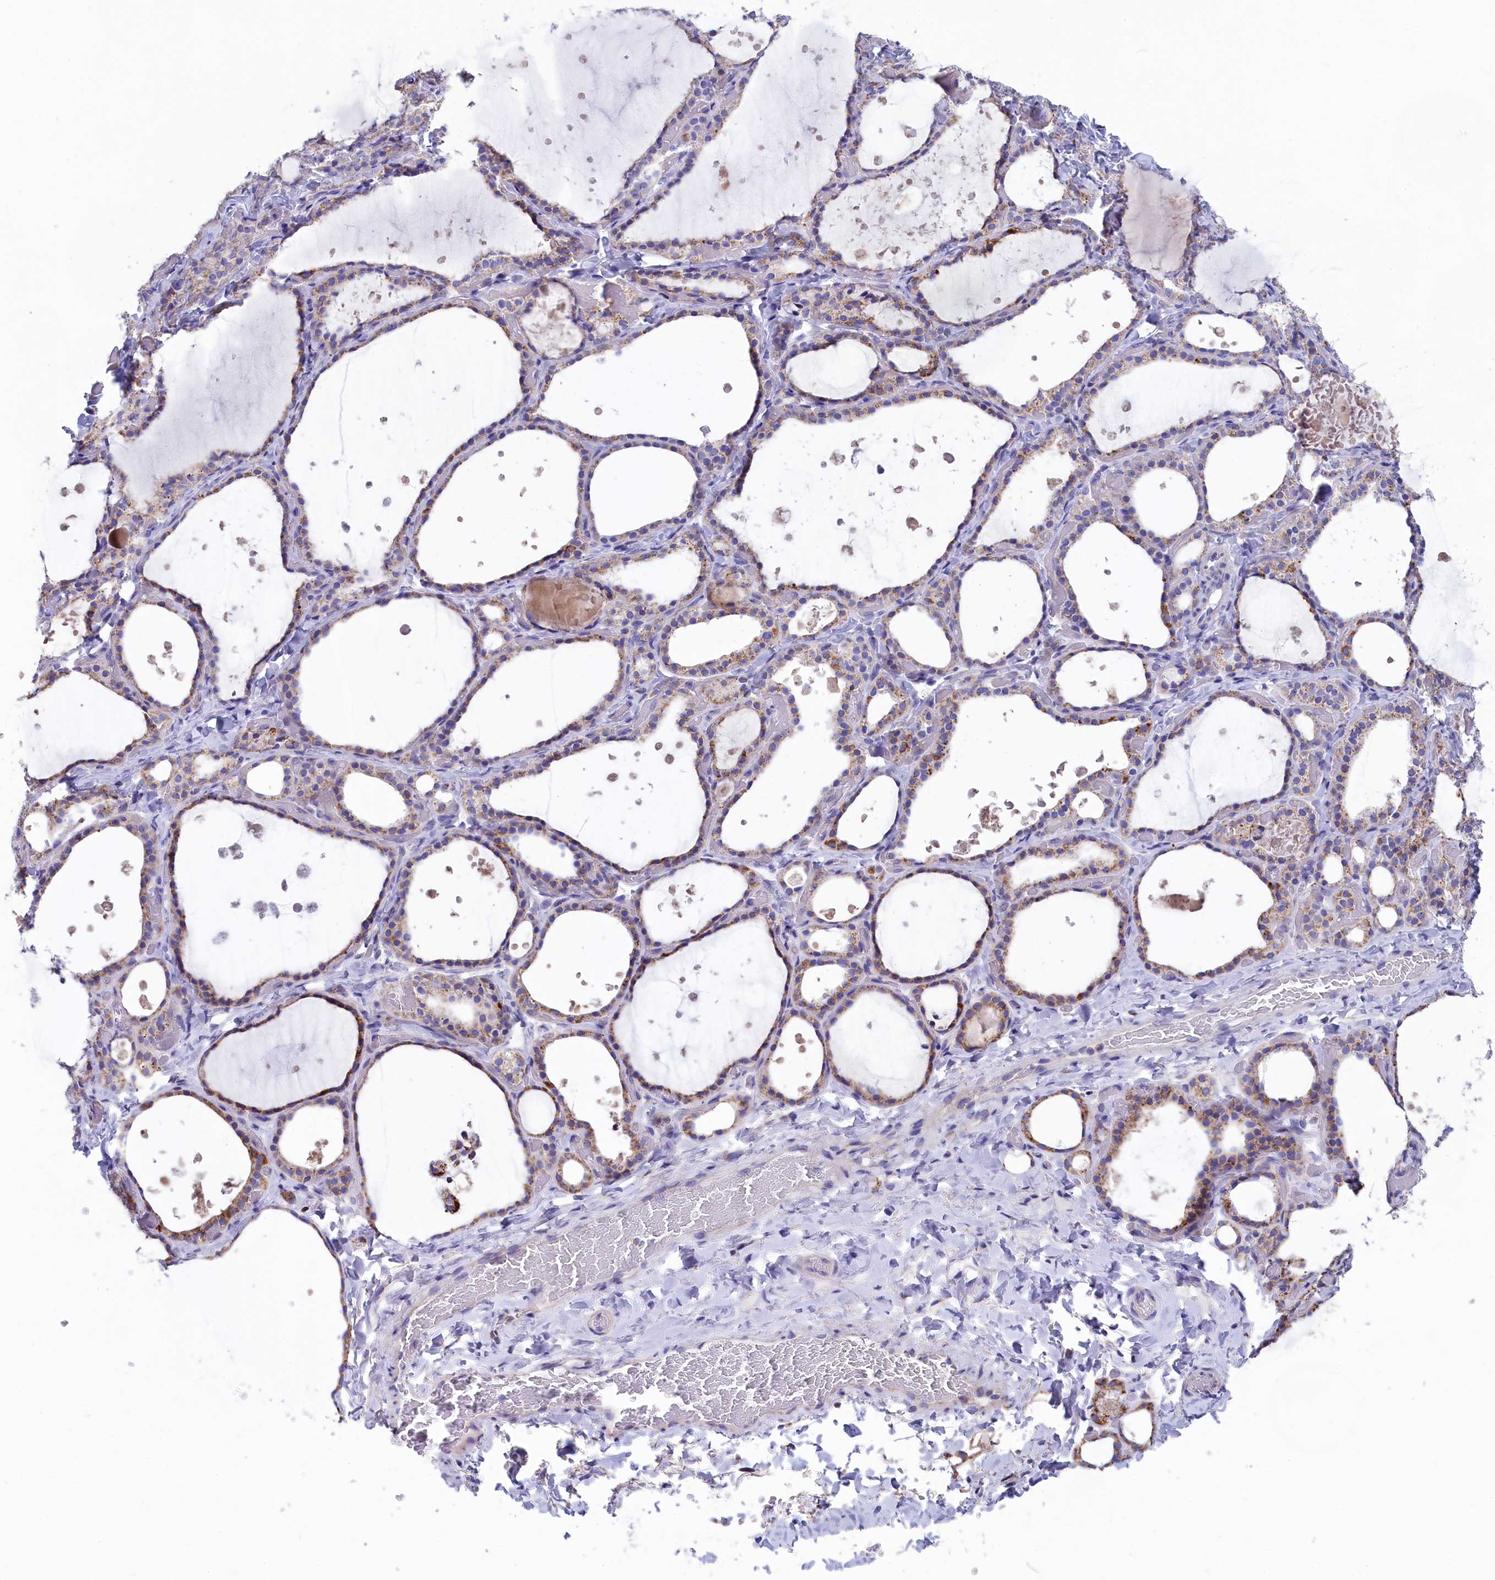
{"staining": {"intensity": "moderate", "quantity": ">75%", "location": "cytoplasmic/membranous"}, "tissue": "thyroid gland", "cell_type": "Glandular cells", "image_type": "normal", "snomed": [{"axis": "morphology", "description": "Normal tissue, NOS"}, {"axis": "topography", "description": "Thyroid gland"}], "caption": "The immunohistochemical stain labels moderate cytoplasmic/membranous positivity in glandular cells of benign thyroid gland. (Brightfield microscopy of DAB IHC at high magnification).", "gene": "PRDM12", "patient": {"sex": "female", "age": 44}}